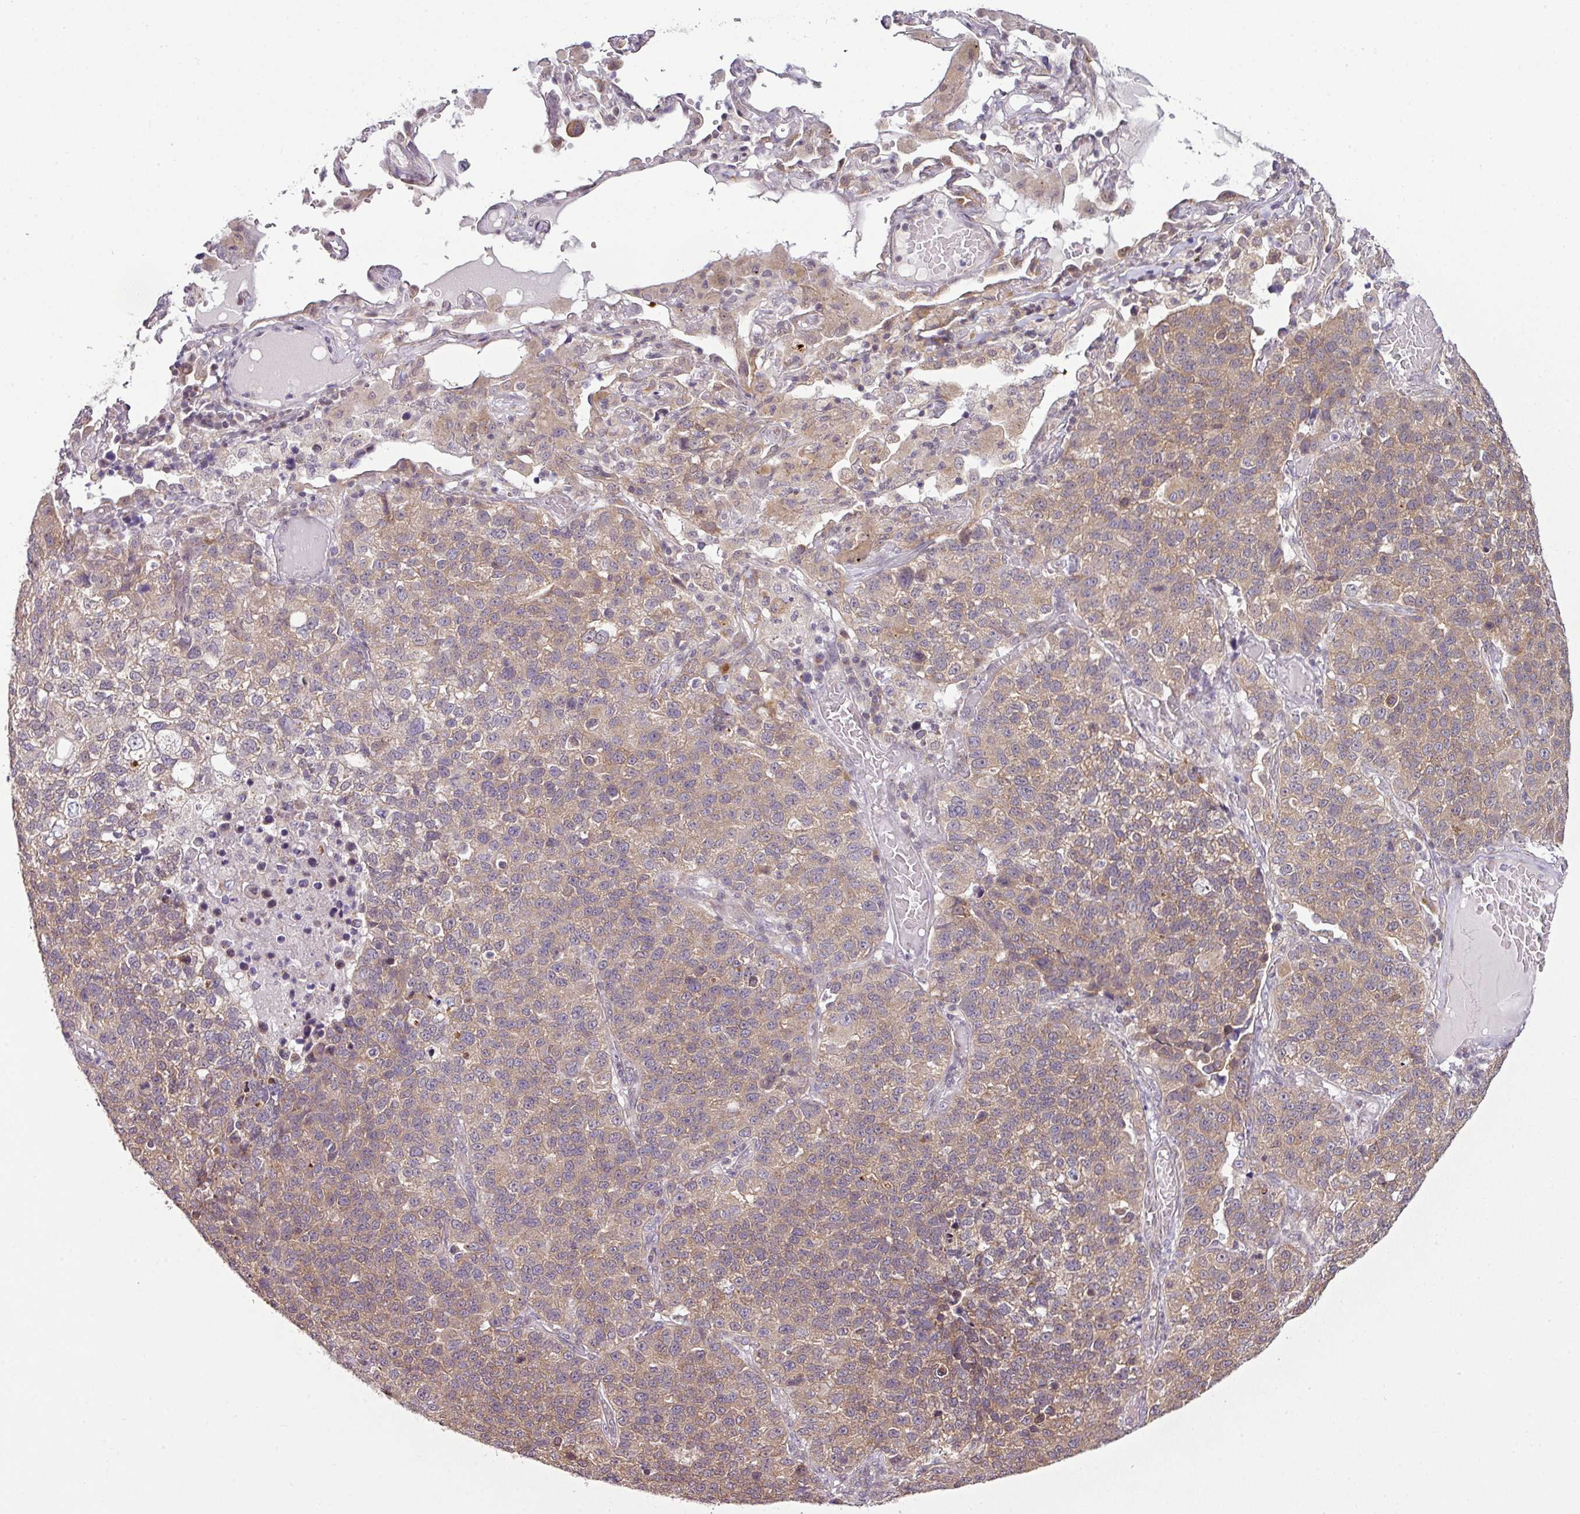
{"staining": {"intensity": "weak", "quantity": ">75%", "location": "cytoplasmic/membranous"}, "tissue": "lung cancer", "cell_type": "Tumor cells", "image_type": "cancer", "snomed": [{"axis": "morphology", "description": "Adenocarcinoma, NOS"}, {"axis": "topography", "description": "Lung"}], "caption": "Human lung cancer stained for a protein (brown) exhibits weak cytoplasmic/membranous positive staining in approximately >75% of tumor cells.", "gene": "DERPC", "patient": {"sex": "male", "age": 49}}